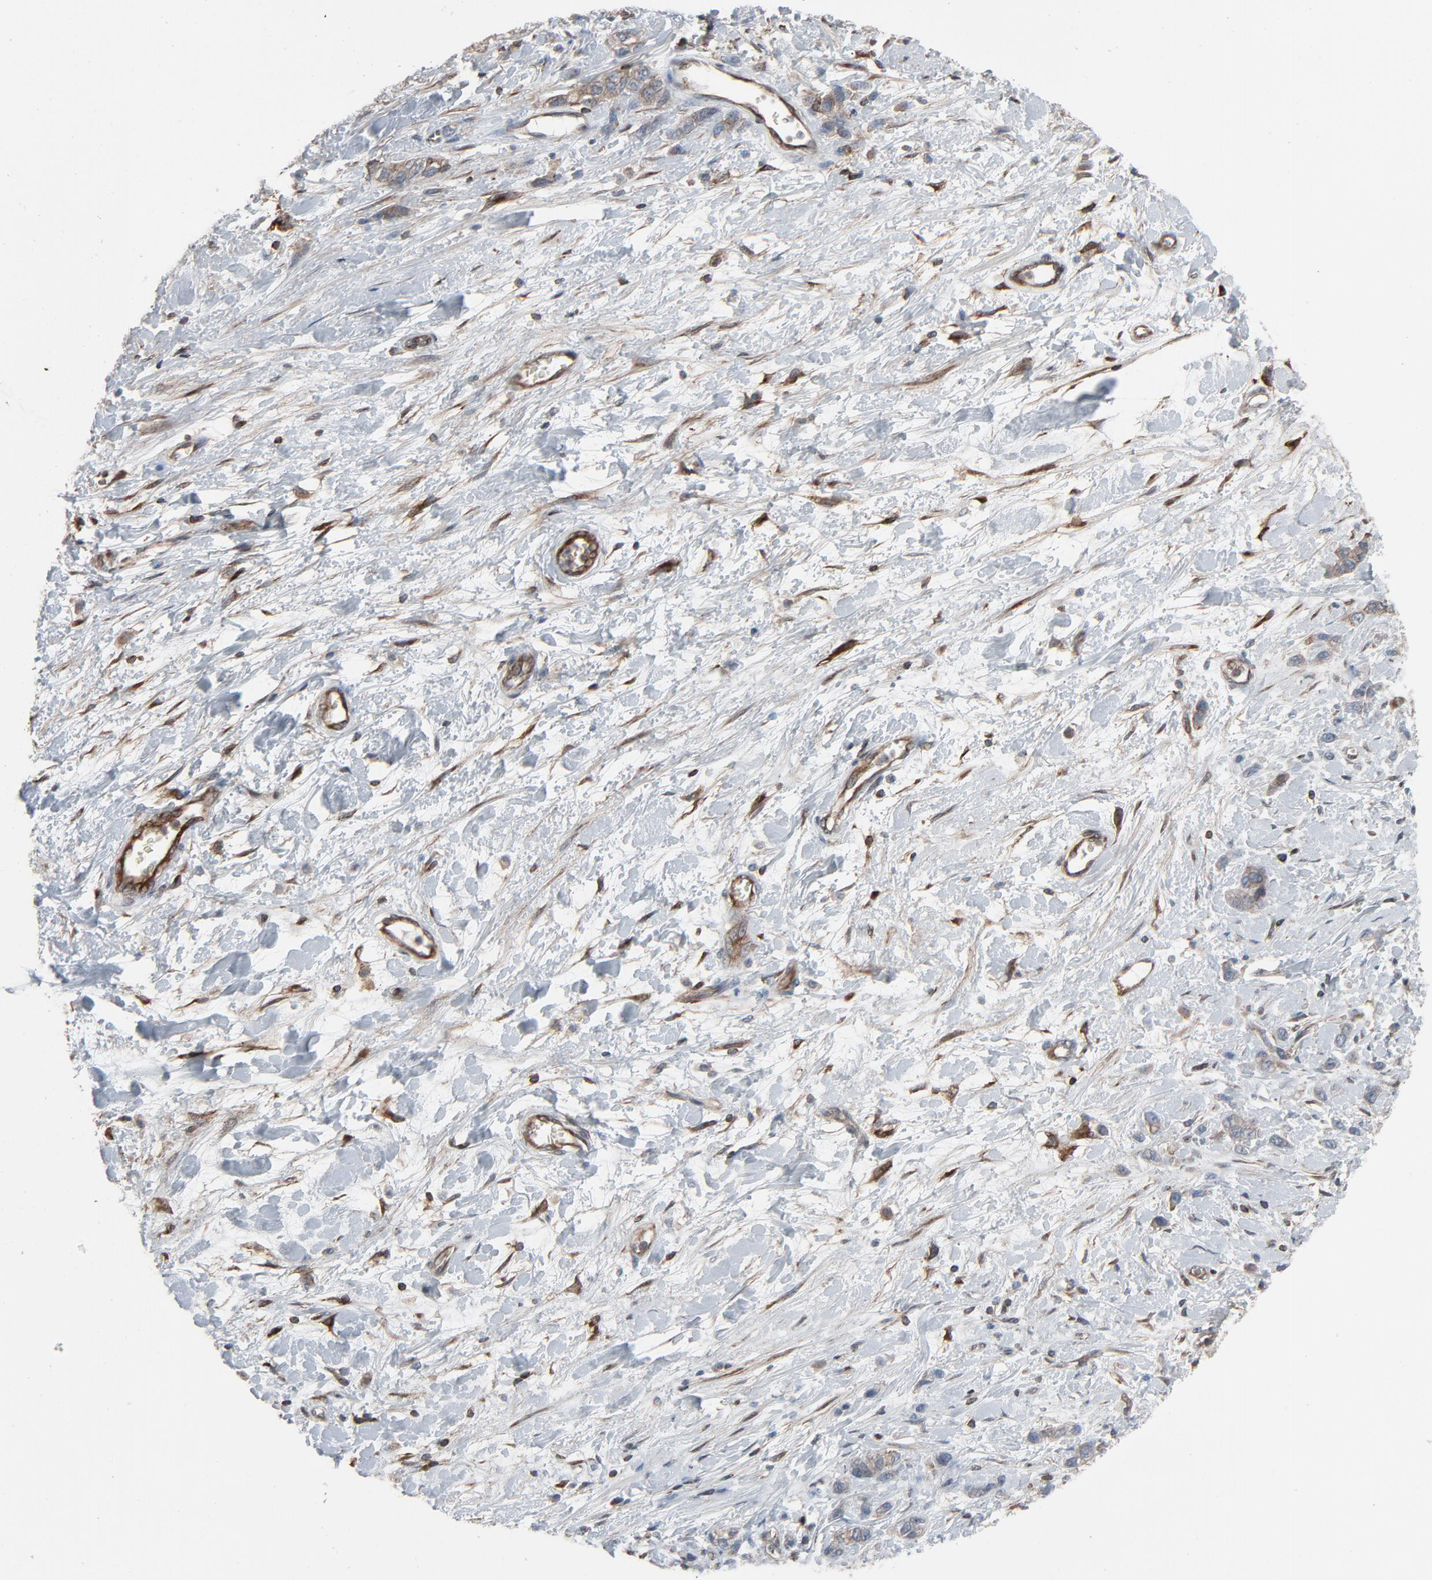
{"staining": {"intensity": "negative", "quantity": "none", "location": "none"}, "tissue": "stomach cancer", "cell_type": "Tumor cells", "image_type": "cancer", "snomed": [{"axis": "morphology", "description": "Normal tissue, NOS"}, {"axis": "morphology", "description": "Adenocarcinoma, NOS"}, {"axis": "morphology", "description": "Adenocarcinoma, High grade"}, {"axis": "topography", "description": "Stomach, upper"}, {"axis": "topography", "description": "Stomach"}], "caption": "Tumor cells show no significant protein positivity in stomach cancer (adenocarcinoma (high-grade)).", "gene": "OPTN", "patient": {"sex": "female", "age": 65}}